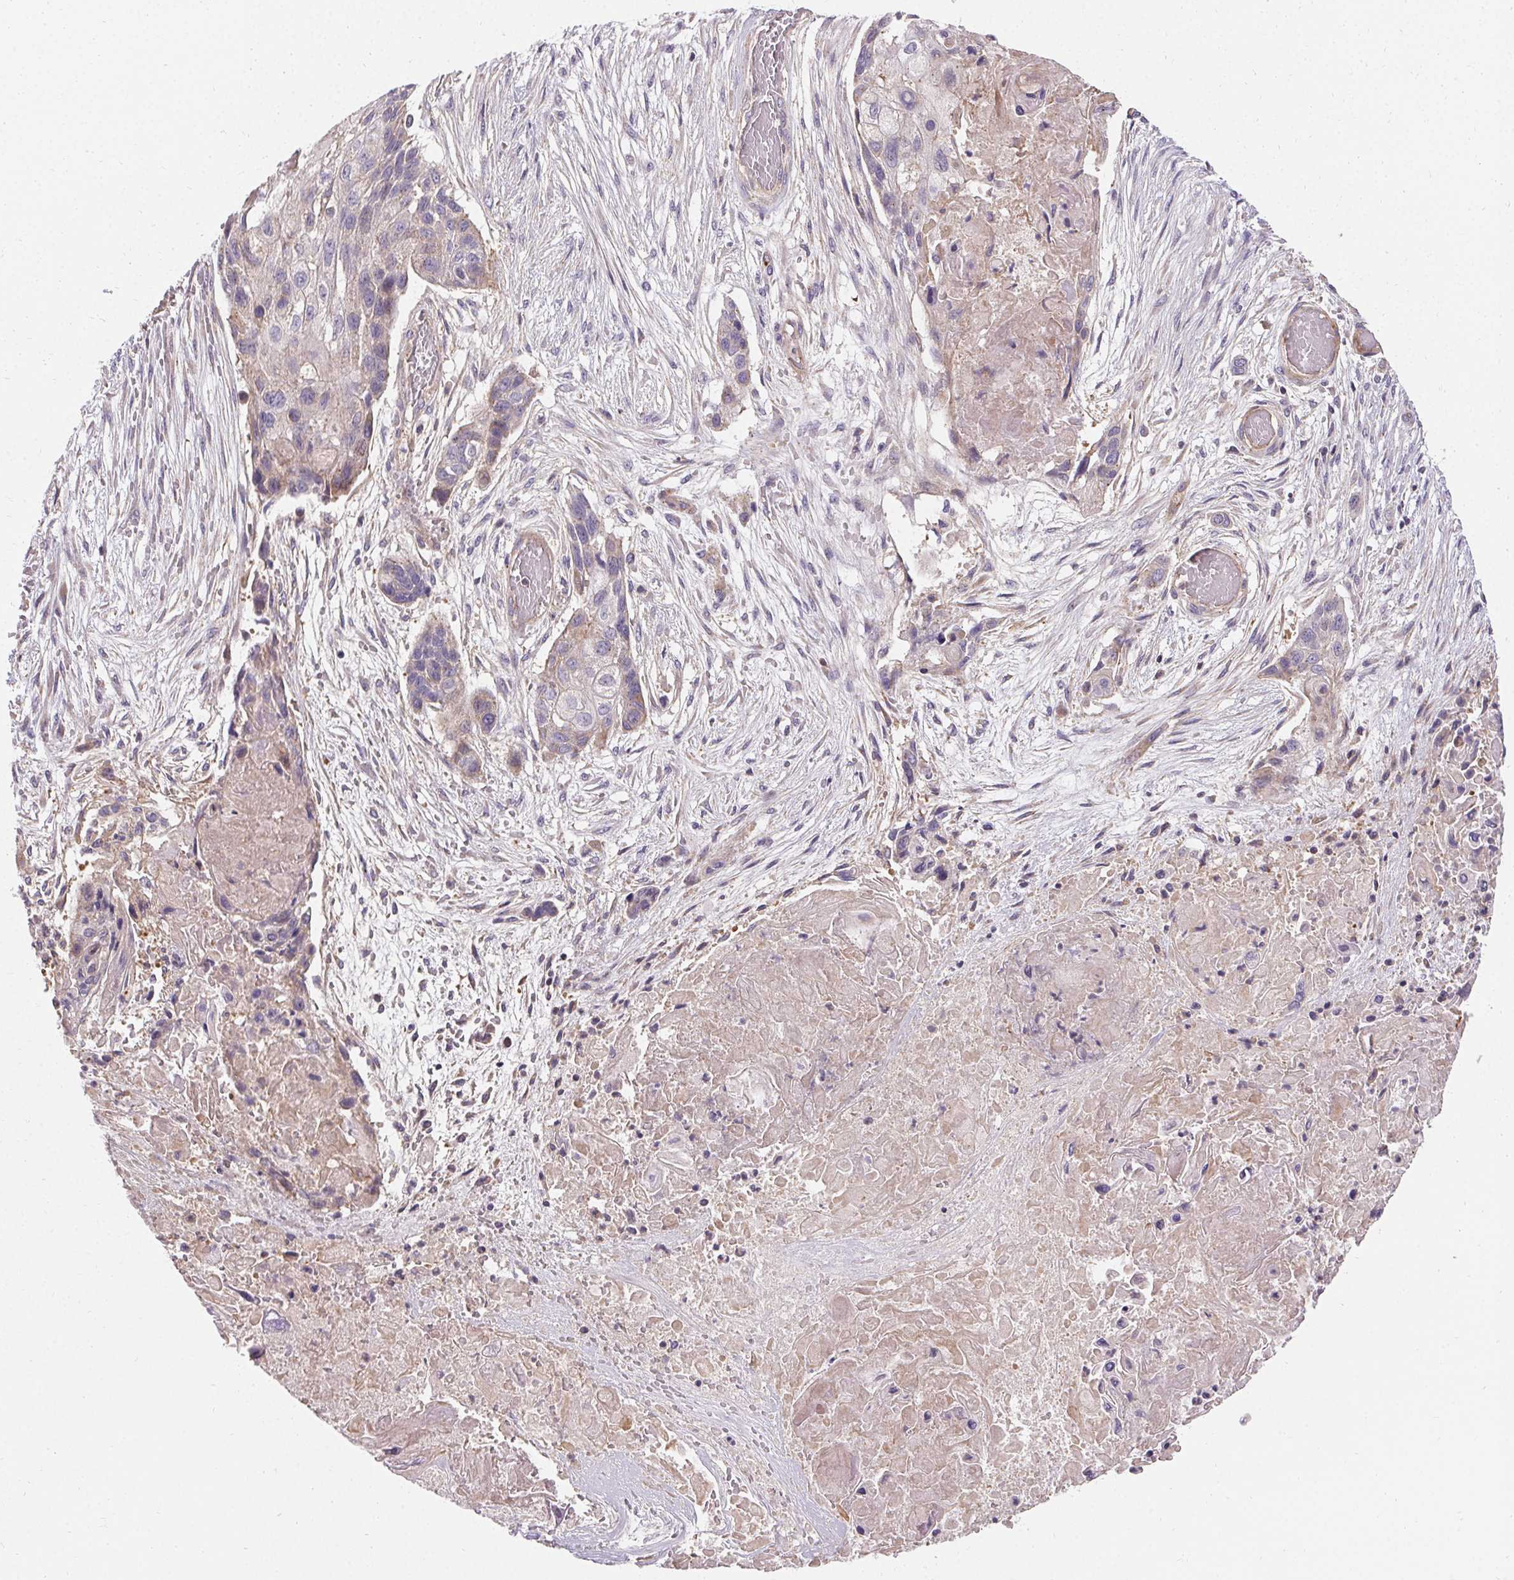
{"staining": {"intensity": "negative", "quantity": "none", "location": "none"}, "tissue": "lung cancer", "cell_type": "Tumor cells", "image_type": "cancer", "snomed": [{"axis": "morphology", "description": "Squamous cell carcinoma, NOS"}, {"axis": "topography", "description": "Lung"}], "caption": "Human lung cancer (squamous cell carcinoma) stained for a protein using immunohistochemistry (IHC) exhibits no staining in tumor cells.", "gene": "APLP1", "patient": {"sex": "male", "age": 69}}